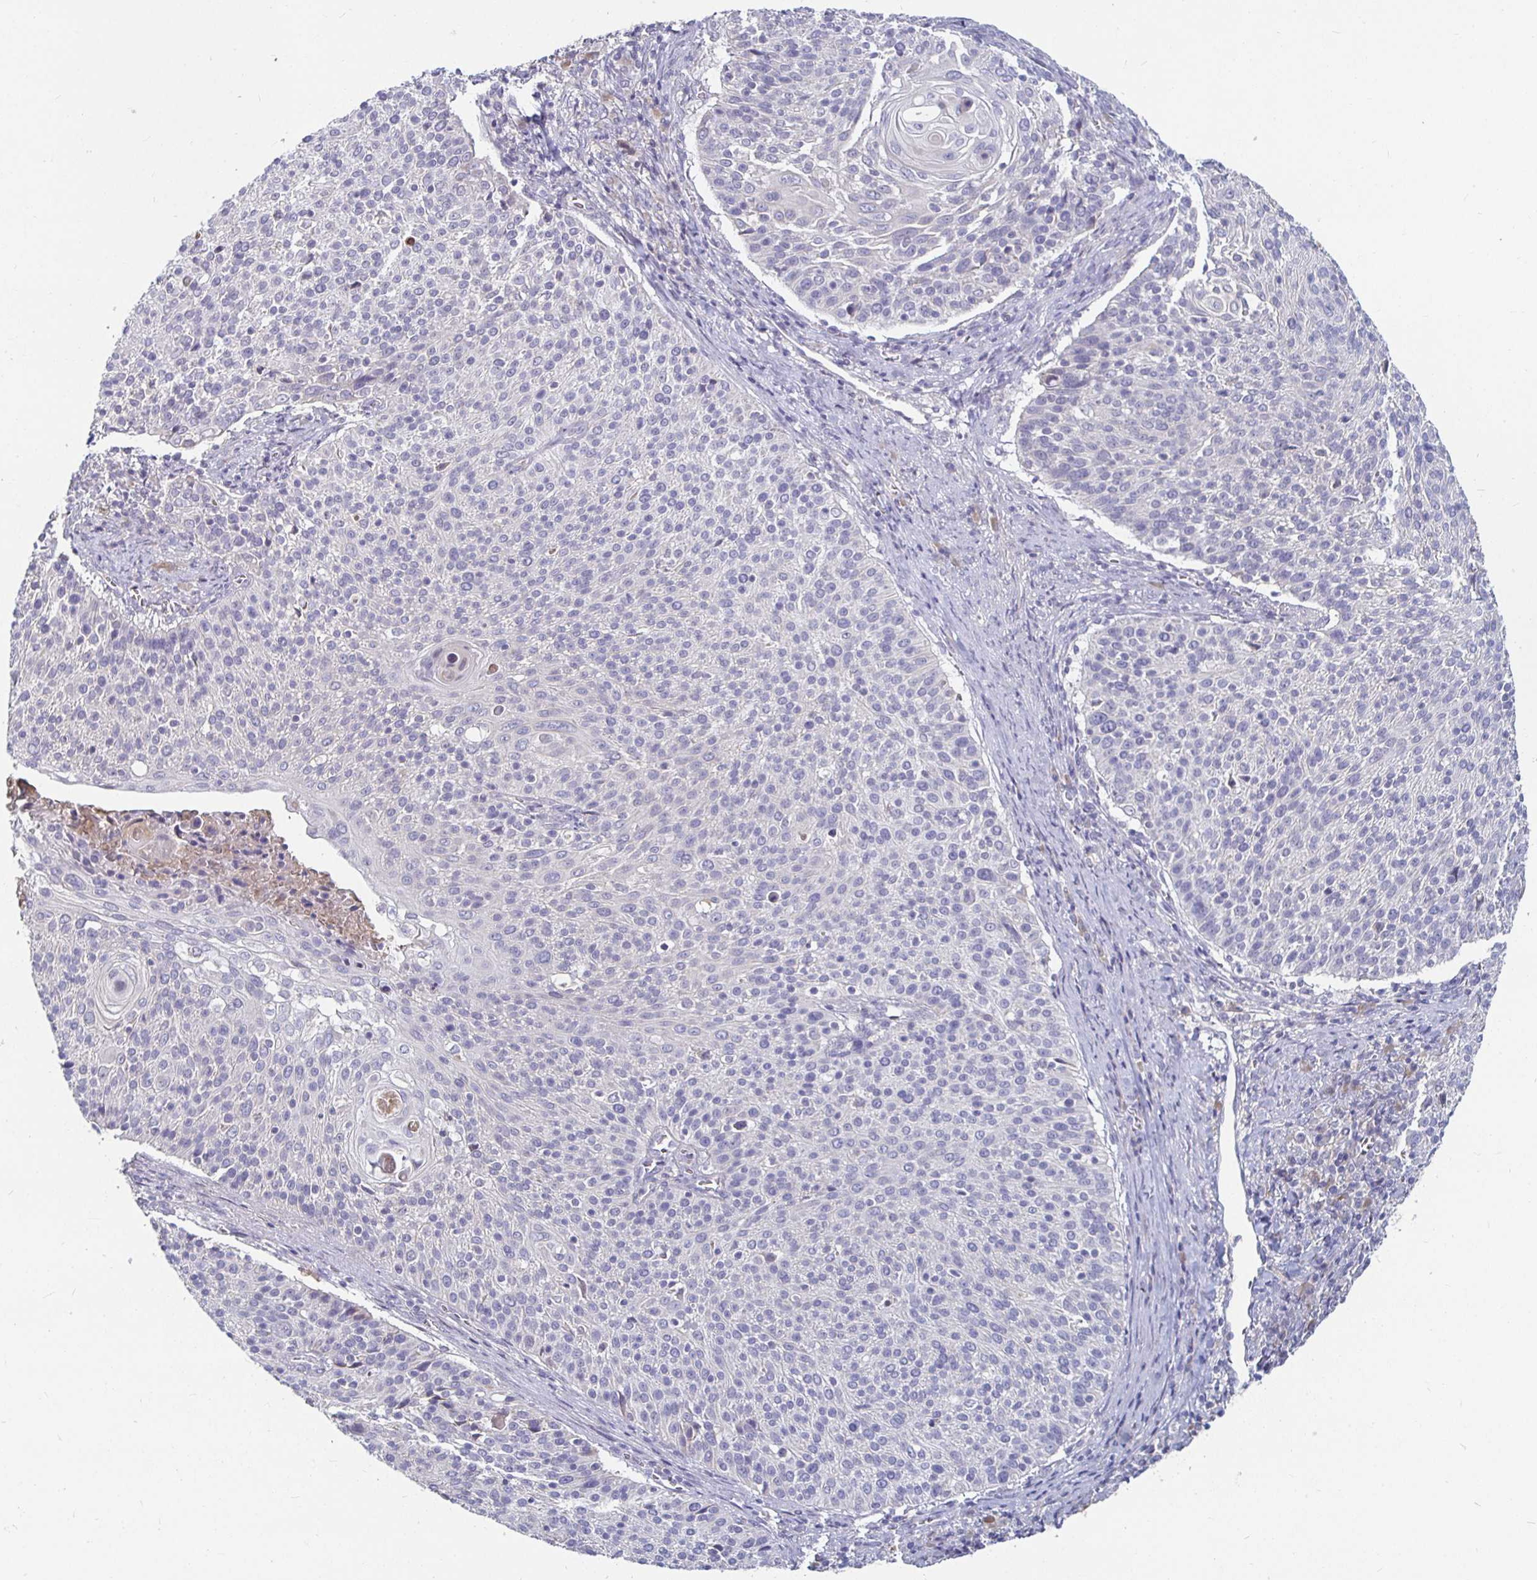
{"staining": {"intensity": "negative", "quantity": "none", "location": "none"}, "tissue": "cervical cancer", "cell_type": "Tumor cells", "image_type": "cancer", "snomed": [{"axis": "morphology", "description": "Squamous cell carcinoma, NOS"}, {"axis": "topography", "description": "Cervix"}], "caption": "Tumor cells show no significant expression in cervical cancer (squamous cell carcinoma).", "gene": "RNF144B", "patient": {"sex": "female", "age": 31}}